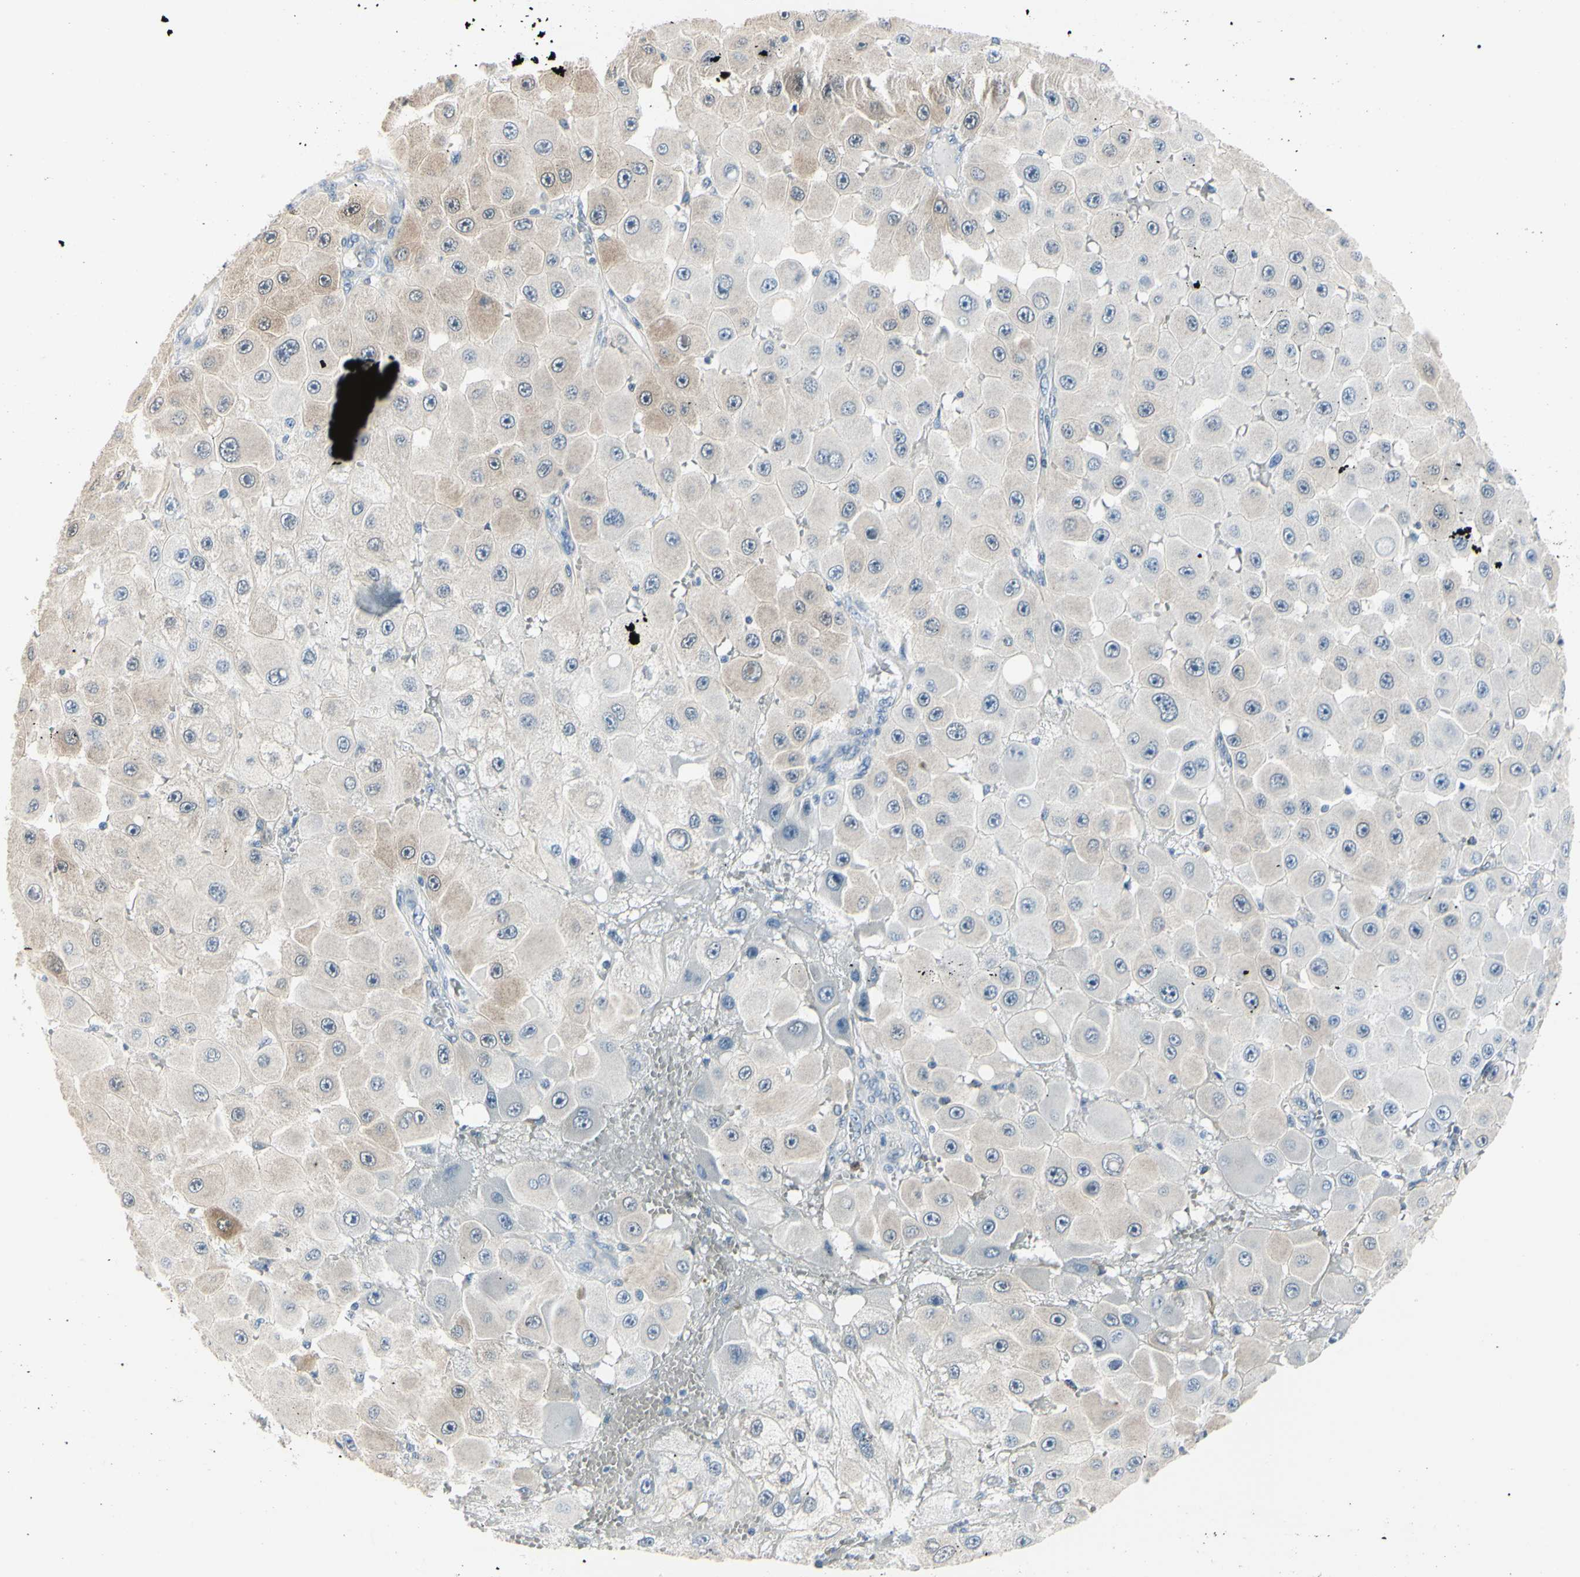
{"staining": {"intensity": "weak", "quantity": "<25%", "location": "cytoplasmic/membranous"}, "tissue": "melanoma", "cell_type": "Tumor cells", "image_type": "cancer", "snomed": [{"axis": "morphology", "description": "Malignant melanoma, NOS"}, {"axis": "topography", "description": "Skin"}], "caption": "High power microscopy image of an immunohistochemistry image of malignant melanoma, revealing no significant expression in tumor cells.", "gene": "AKR1C3", "patient": {"sex": "female", "age": 81}}